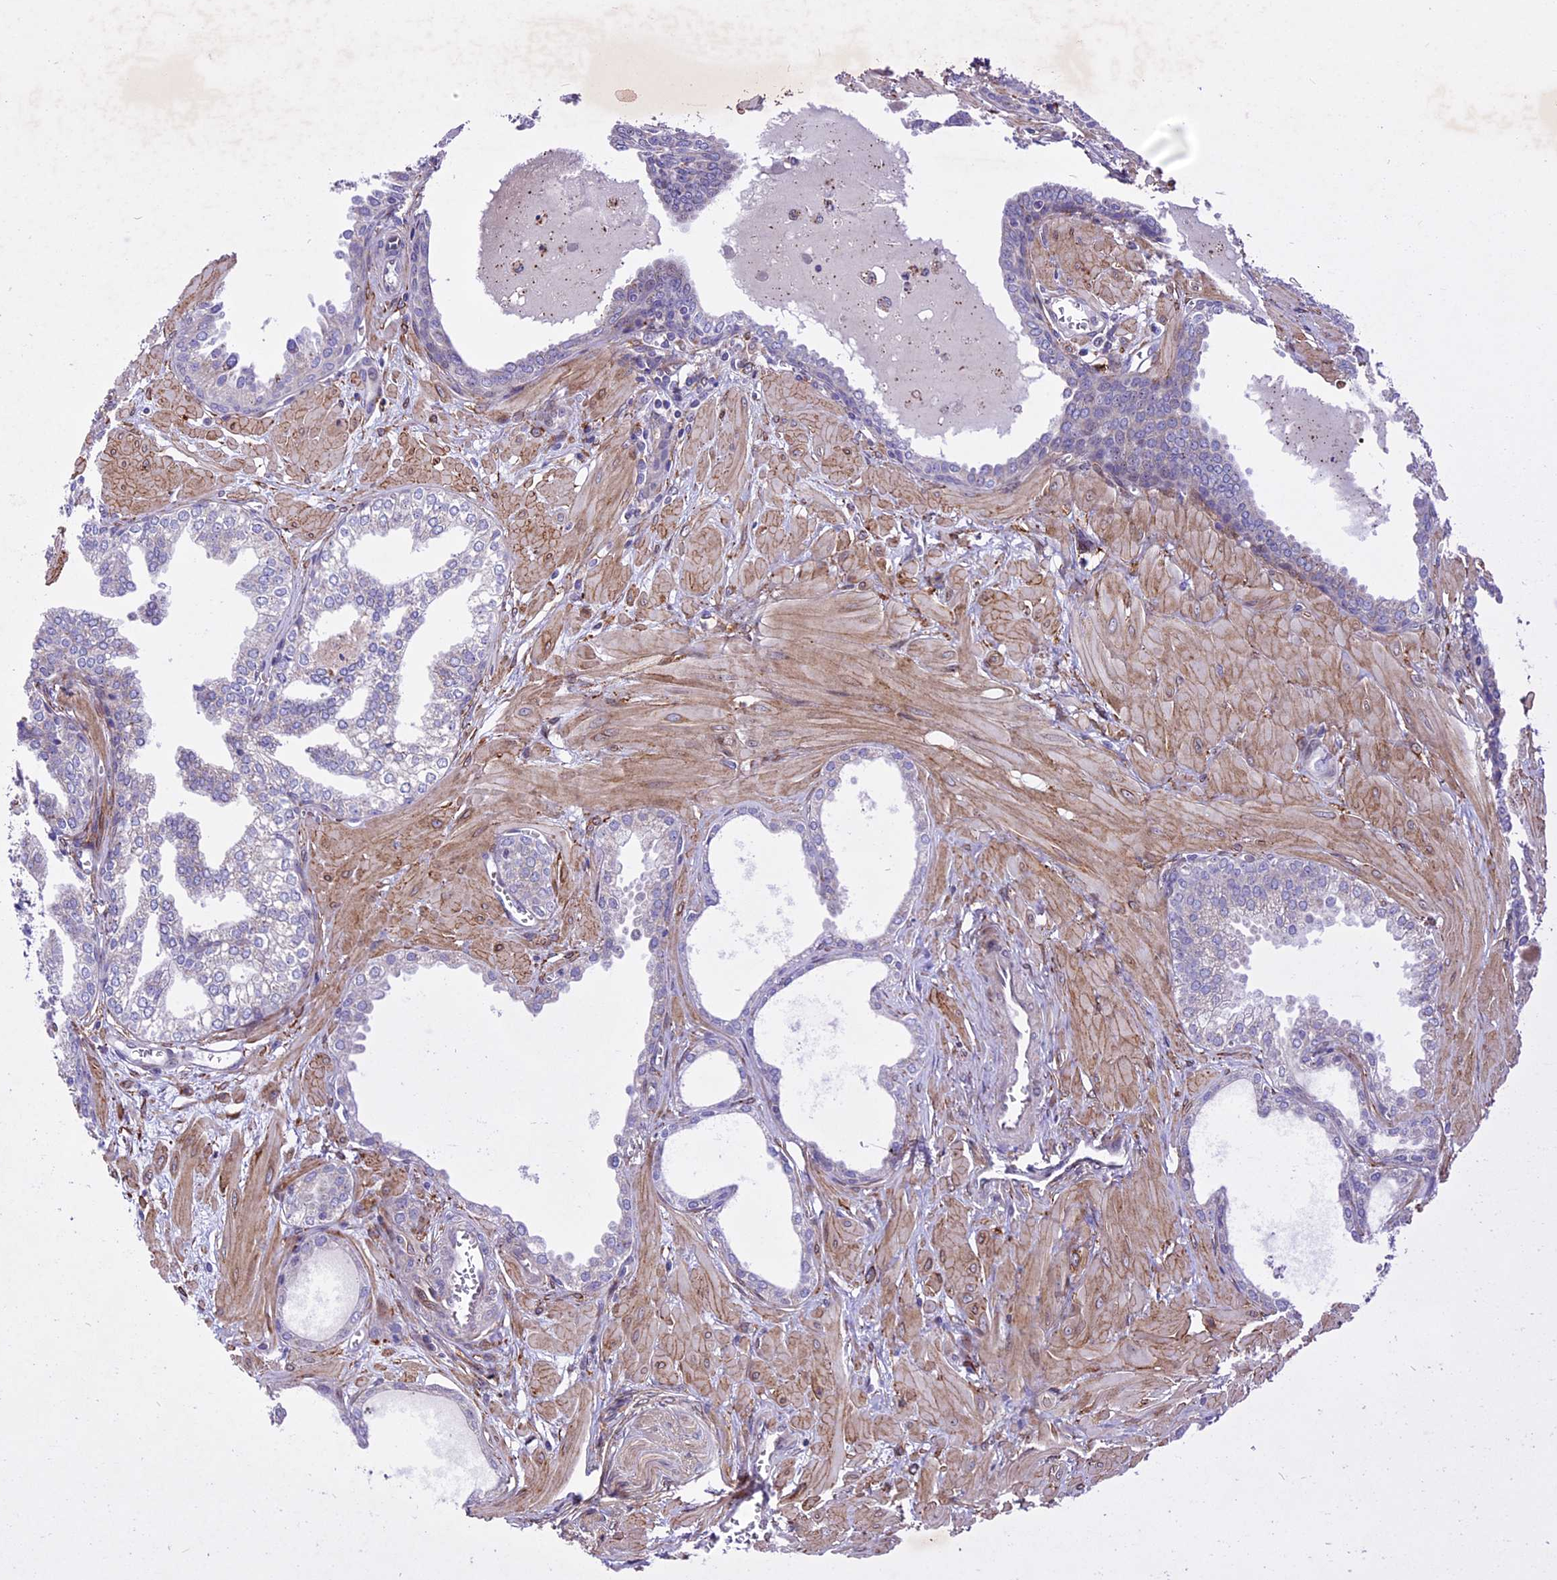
{"staining": {"intensity": "negative", "quantity": "none", "location": "none"}, "tissue": "prostate cancer", "cell_type": "Tumor cells", "image_type": "cancer", "snomed": [{"axis": "morphology", "description": "Adenocarcinoma, Low grade"}, {"axis": "topography", "description": "Prostate"}], "caption": "Immunohistochemistry (IHC) micrograph of prostate cancer (low-grade adenocarcinoma) stained for a protein (brown), which displays no staining in tumor cells.", "gene": "MIEF2", "patient": {"sex": "male", "age": 67}}